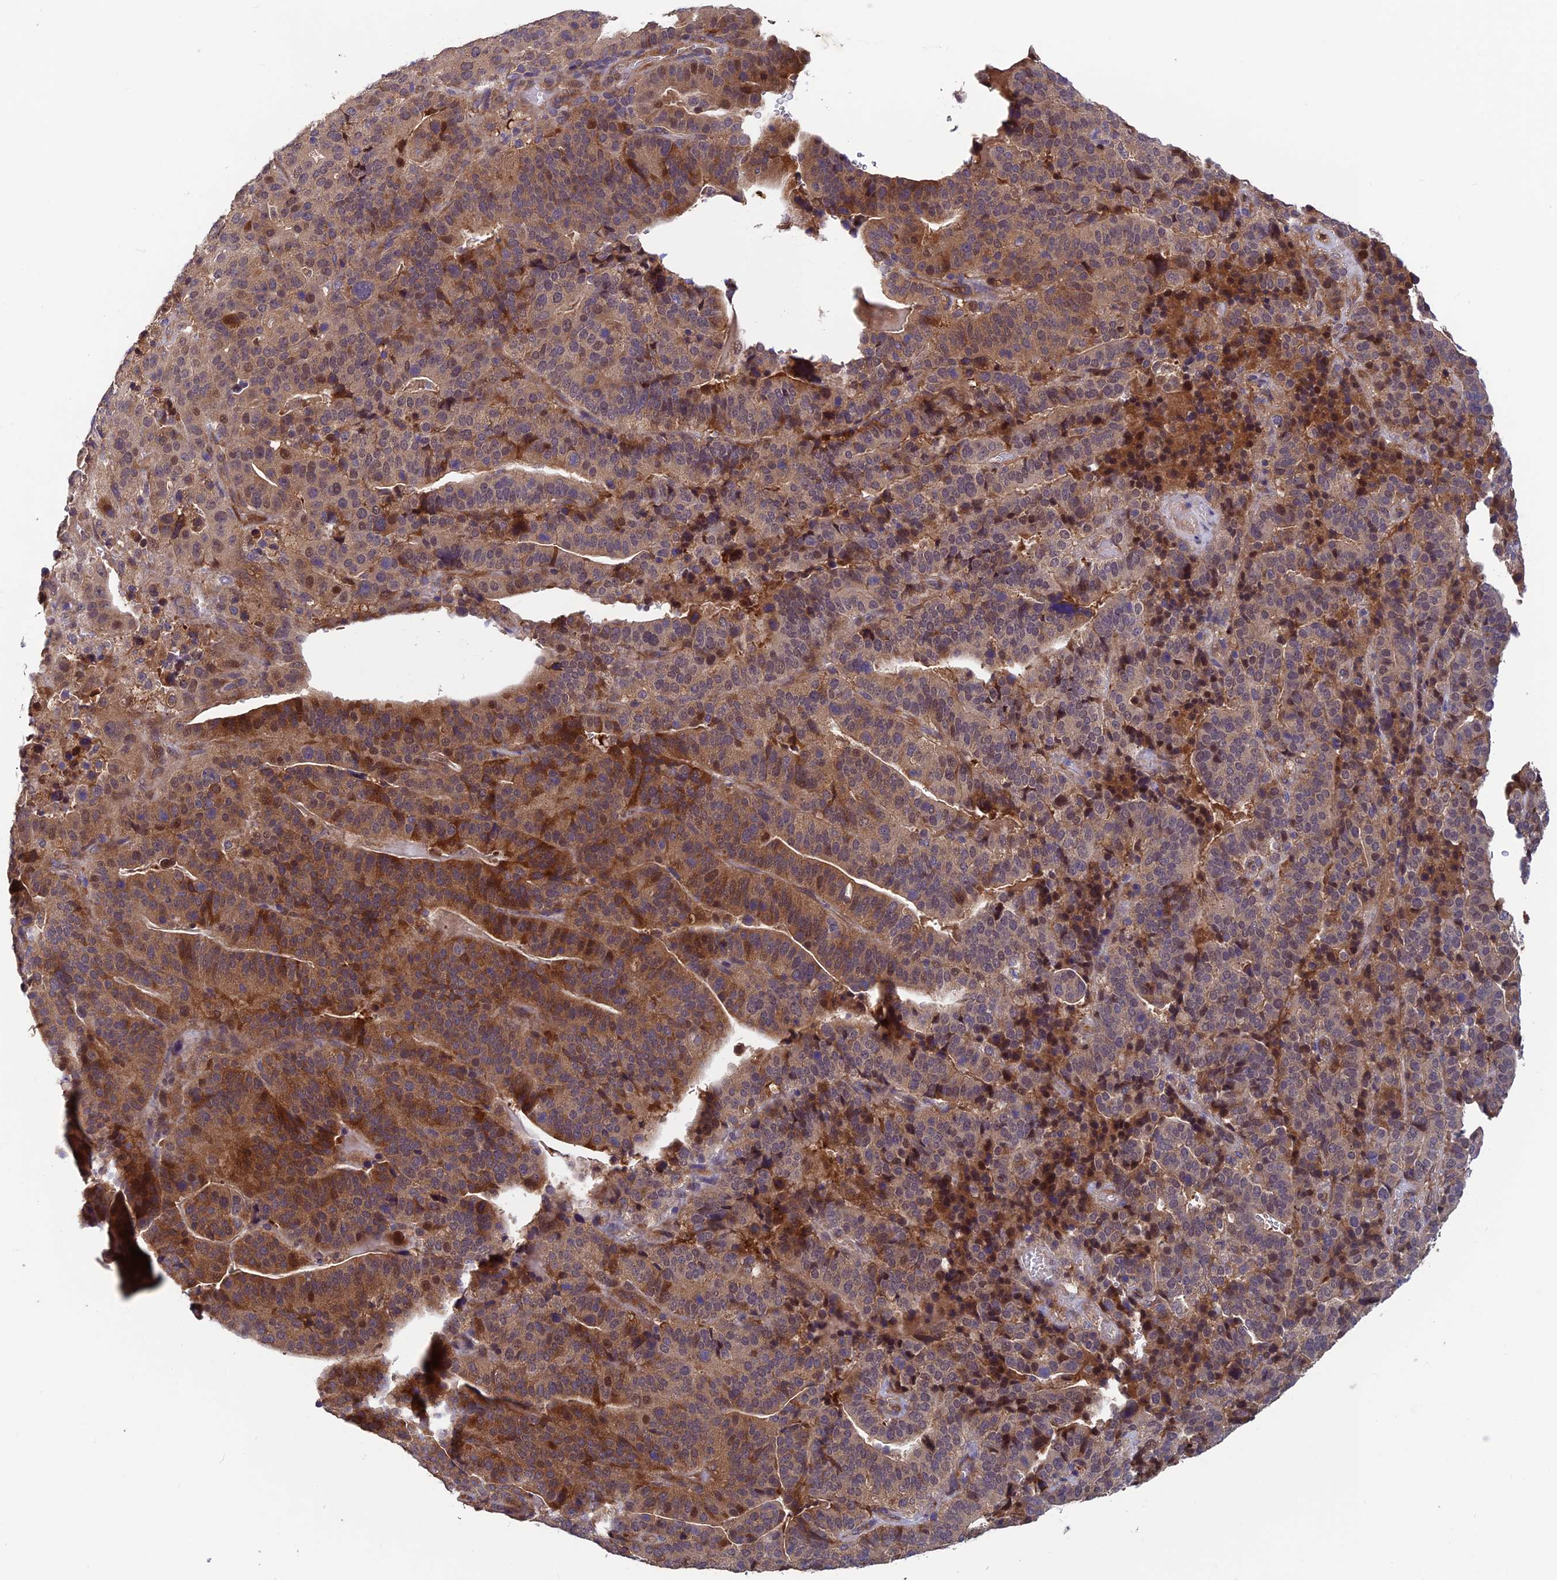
{"staining": {"intensity": "moderate", "quantity": "25%-75%", "location": "cytoplasmic/membranous,nuclear"}, "tissue": "stomach cancer", "cell_type": "Tumor cells", "image_type": "cancer", "snomed": [{"axis": "morphology", "description": "Adenocarcinoma, NOS"}, {"axis": "topography", "description": "Stomach"}], "caption": "Immunohistochemical staining of adenocarcinoma (stomach) exhibits medium levels of moderate cytoplasmic/membranous and nuclear protein staining in approximately 25%-75% of tumor cells.", "gene": "CCDC15", "patient": {"sex": "male", "age": 48}}